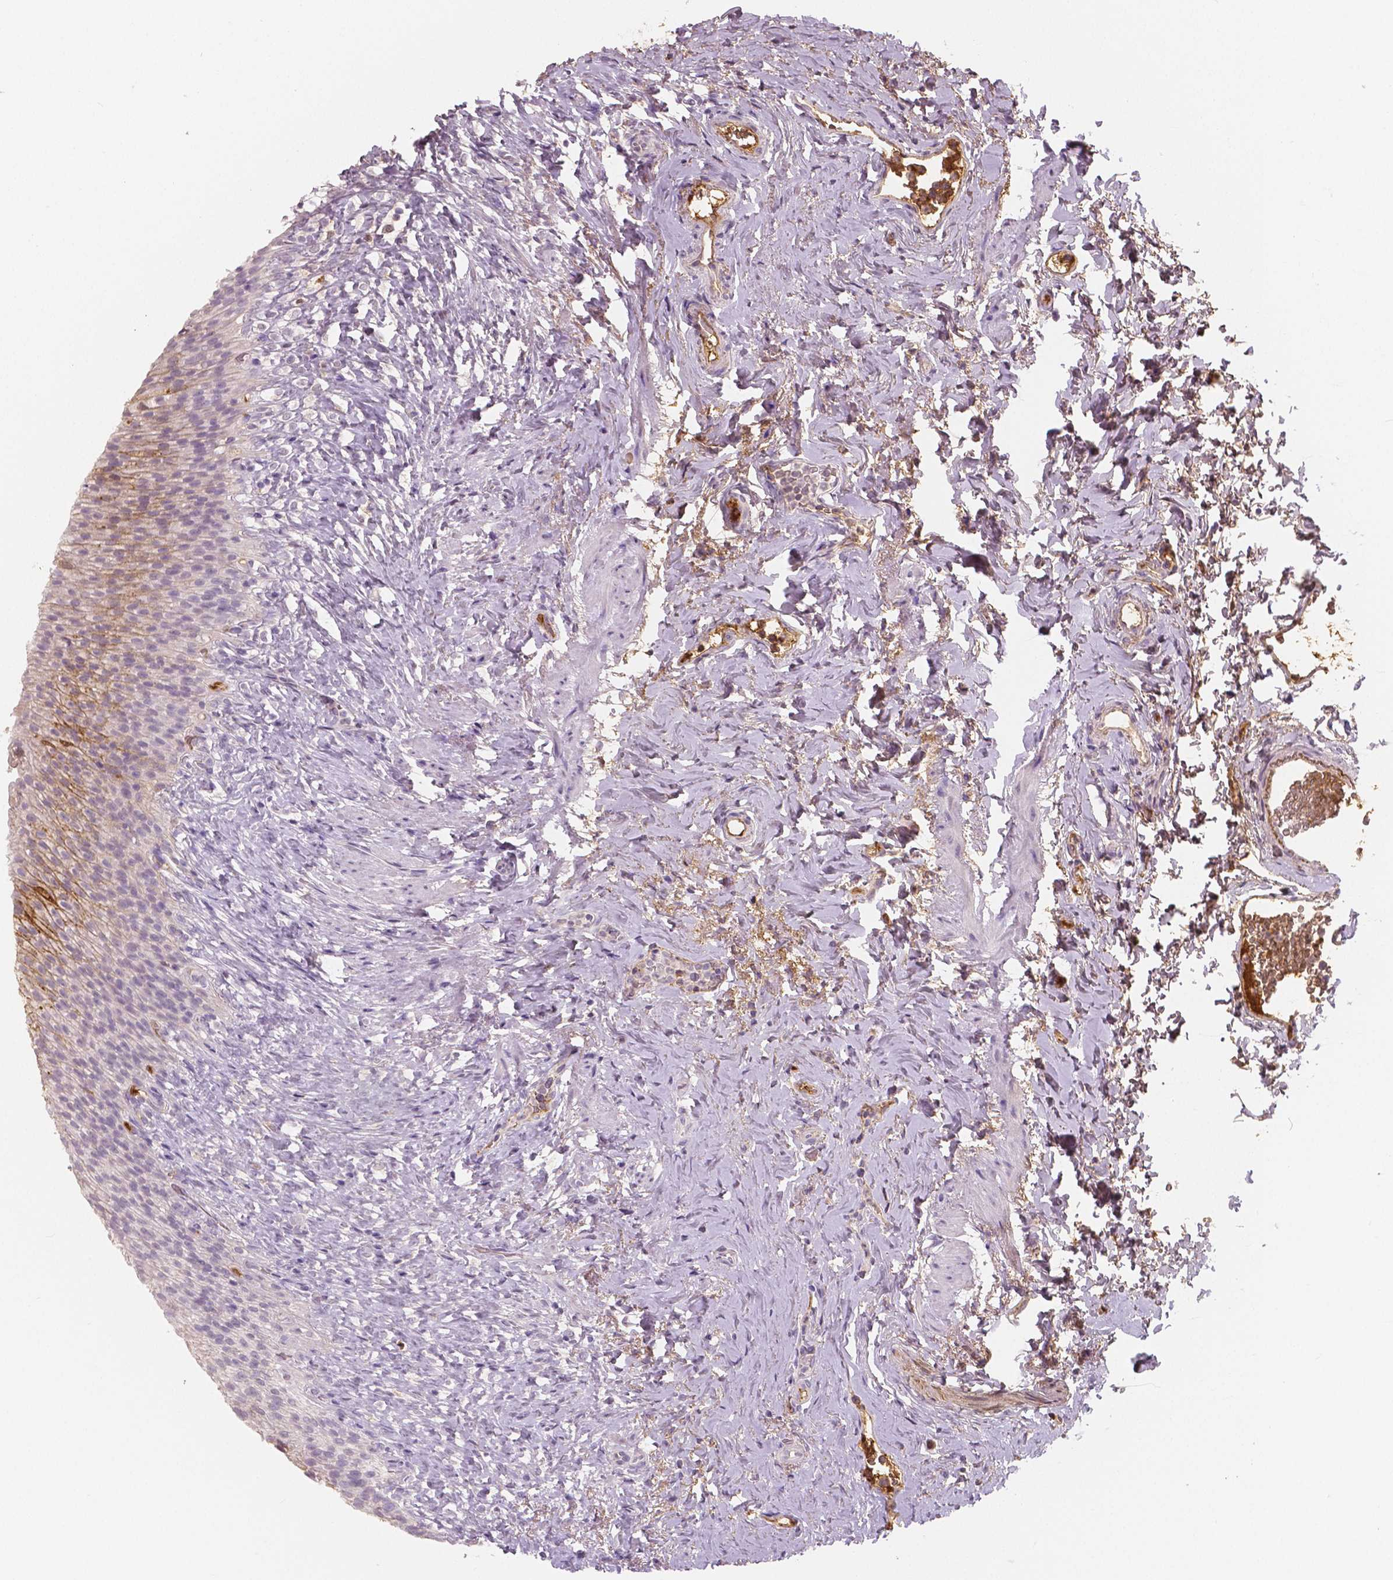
{"staining": {"intensity": "strong", "quantity": "<25%", "location": "cytoplasmic/membranous"}, "tissue": "urinary bladder", "cell_type": "Urothelial cells", "image_type": "normal", "snomed": [{"axis": "morphology", "description": "Normal tissue, NOS"}, {"axis": "topography", "description": "Urinary bladder"}, {"axis": "topography", "description": "Prostate"}], "caption": "This micrograph reveals immunohistochemistry staining of benign human urinary bladder, with medium strong cytoplasmic/membranous staining in about <25% of urothelial cells.", "gene": "APOA4", "patient": {"sex": "male", "age": 76}}